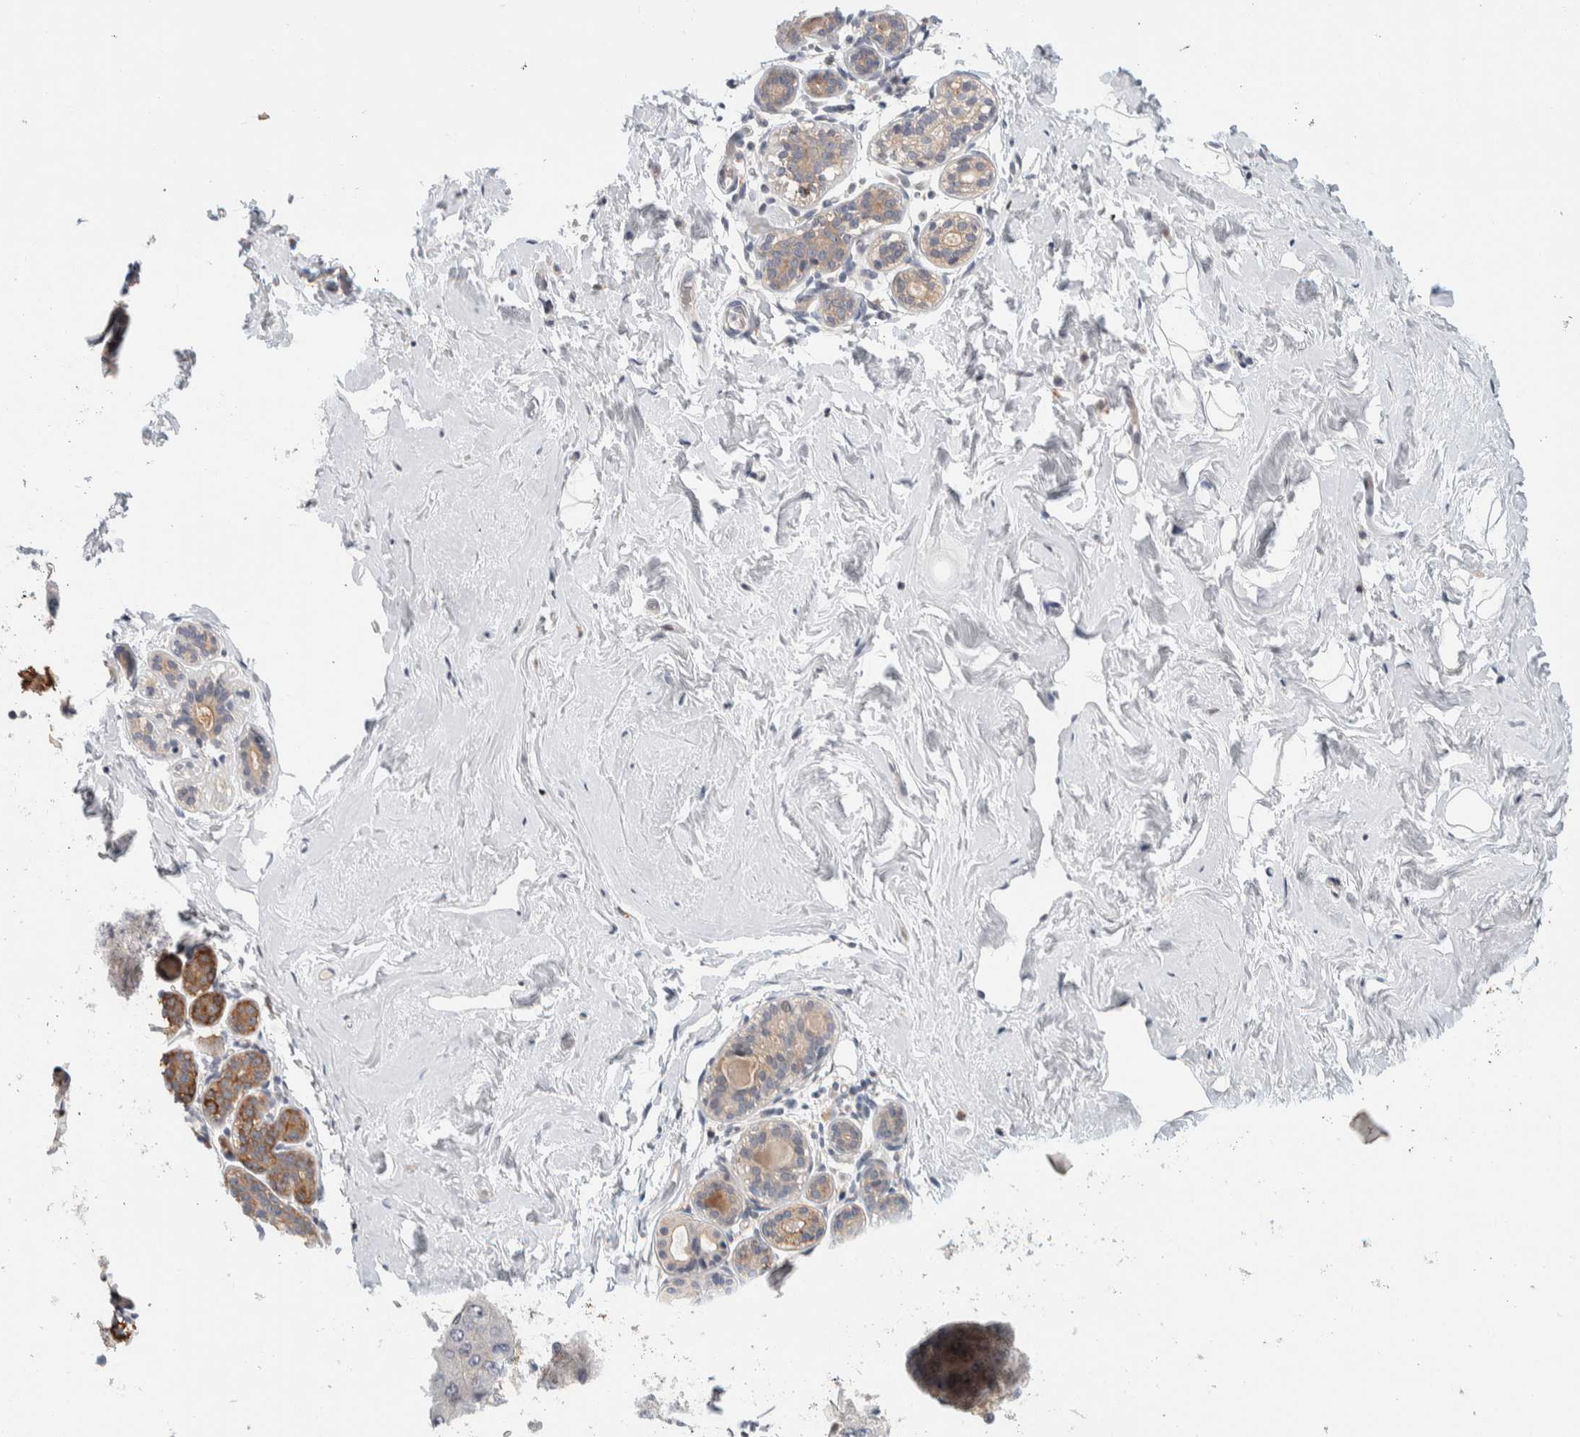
{"staining": {"intensity": "negative", "quantity": "none", "location": "none"}, "tissue": "breast", "cell_type": "Adipocytes", "image_type": "normal", "snomed": [{"axis": "morphology", "description": "Normal tissue, NOS"}, {"axis": "topography", "description": "Breast"}], "caption": "DAB (3,3'-diaminobenzidine) immunohistochemical staining of normal human breast demonstrates no significant positivity in adipocytes.", "gene": "NCR3LG1", "patient": {"sex": "female", "age": 75}}